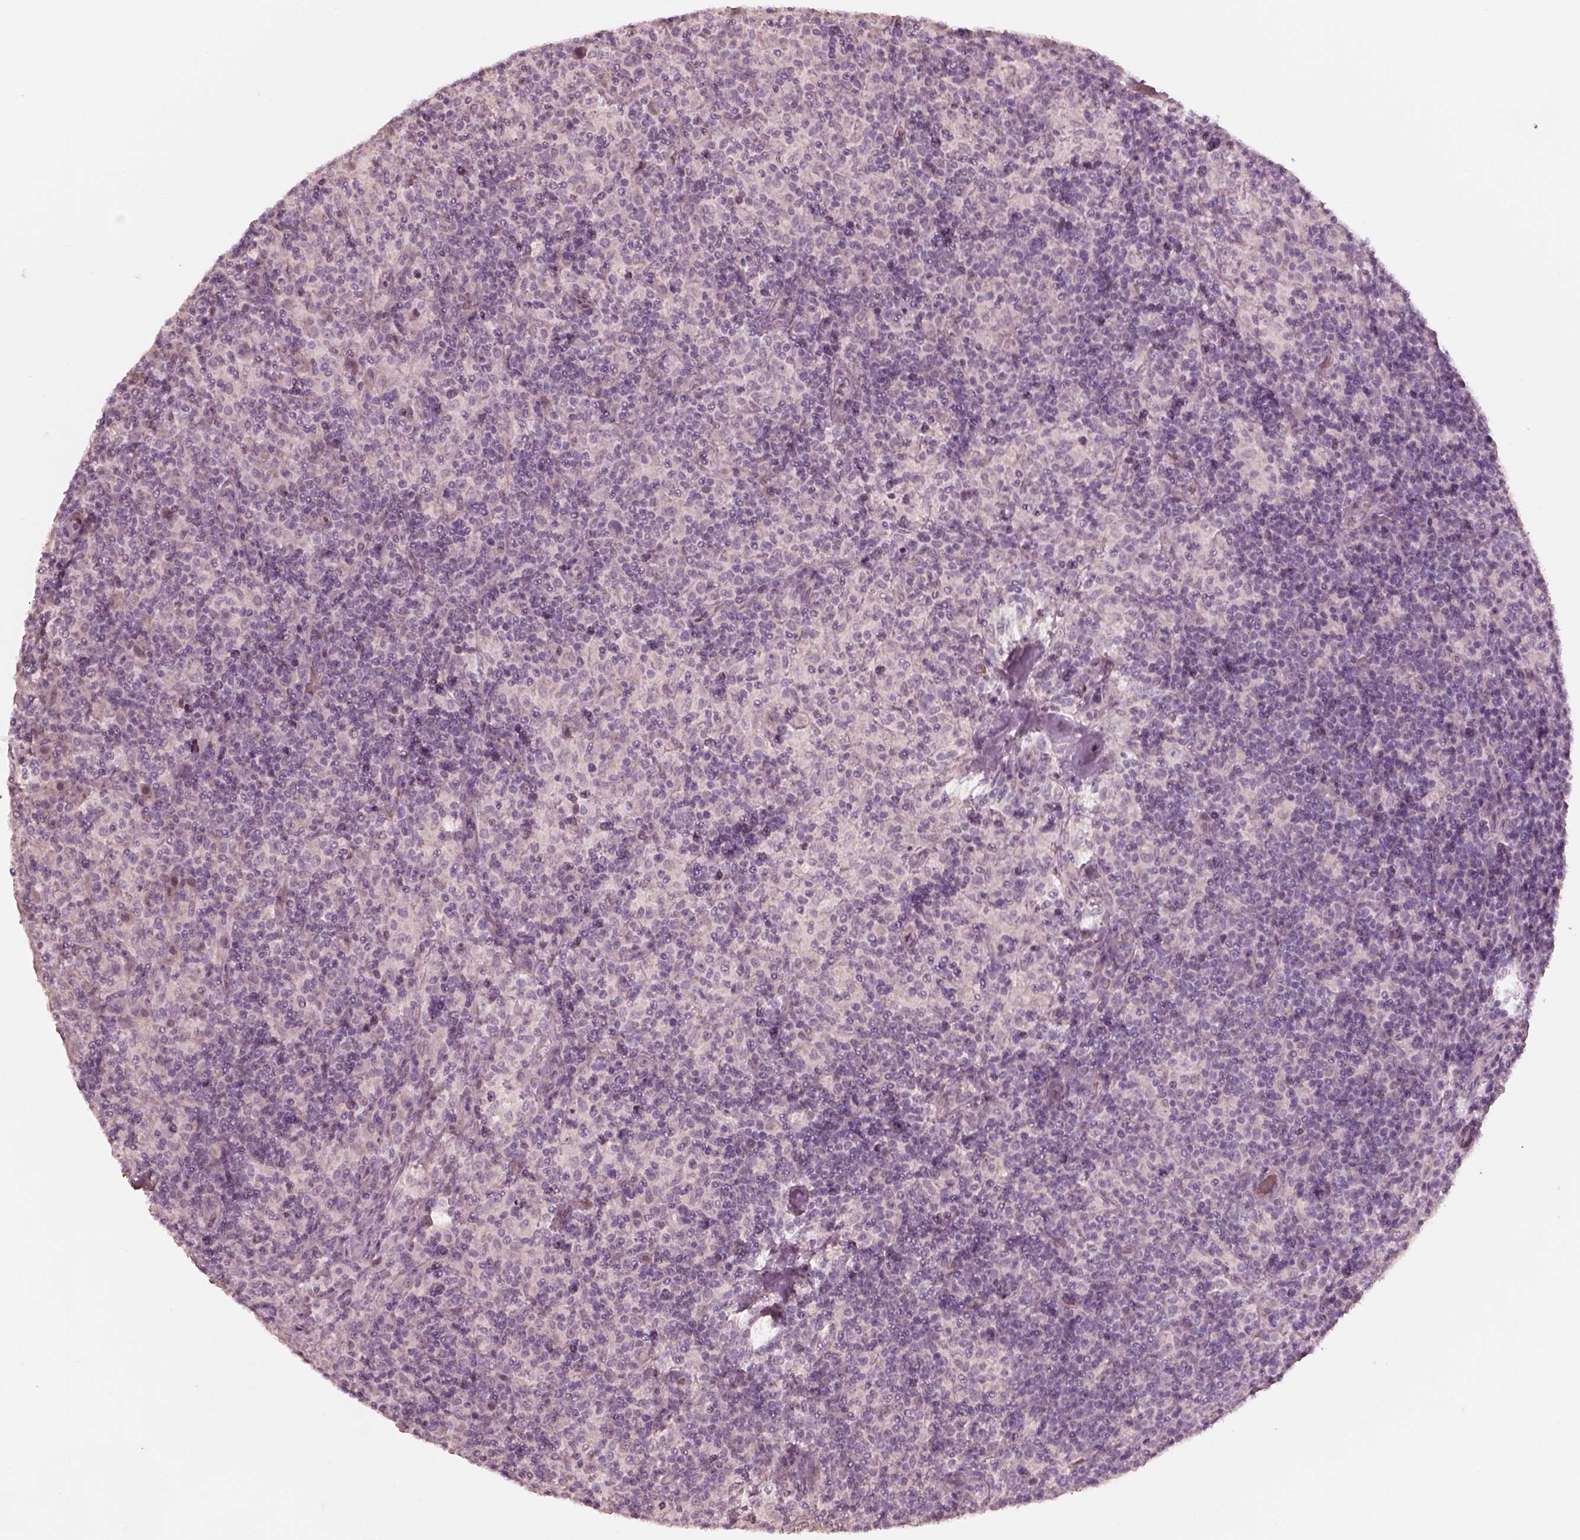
{"staining": {"intensity": "negative", "quantity": "none", "location": "none"}, "tissue": "lymphoma", "cell_type": "Tumor cells", "image_type": "cancer", "snomed": [{"axis": "morphology", "description": "Hodgkin's disease, NOS"}, {"axis": "topography", "description": "Lymph node"}], "caption": "Lymphoma was stained to show a protein in brown. There is no significant expression in tumor cells.", "gene": "ANKLE1", "patient": {"sex": "male", "age": 70}}